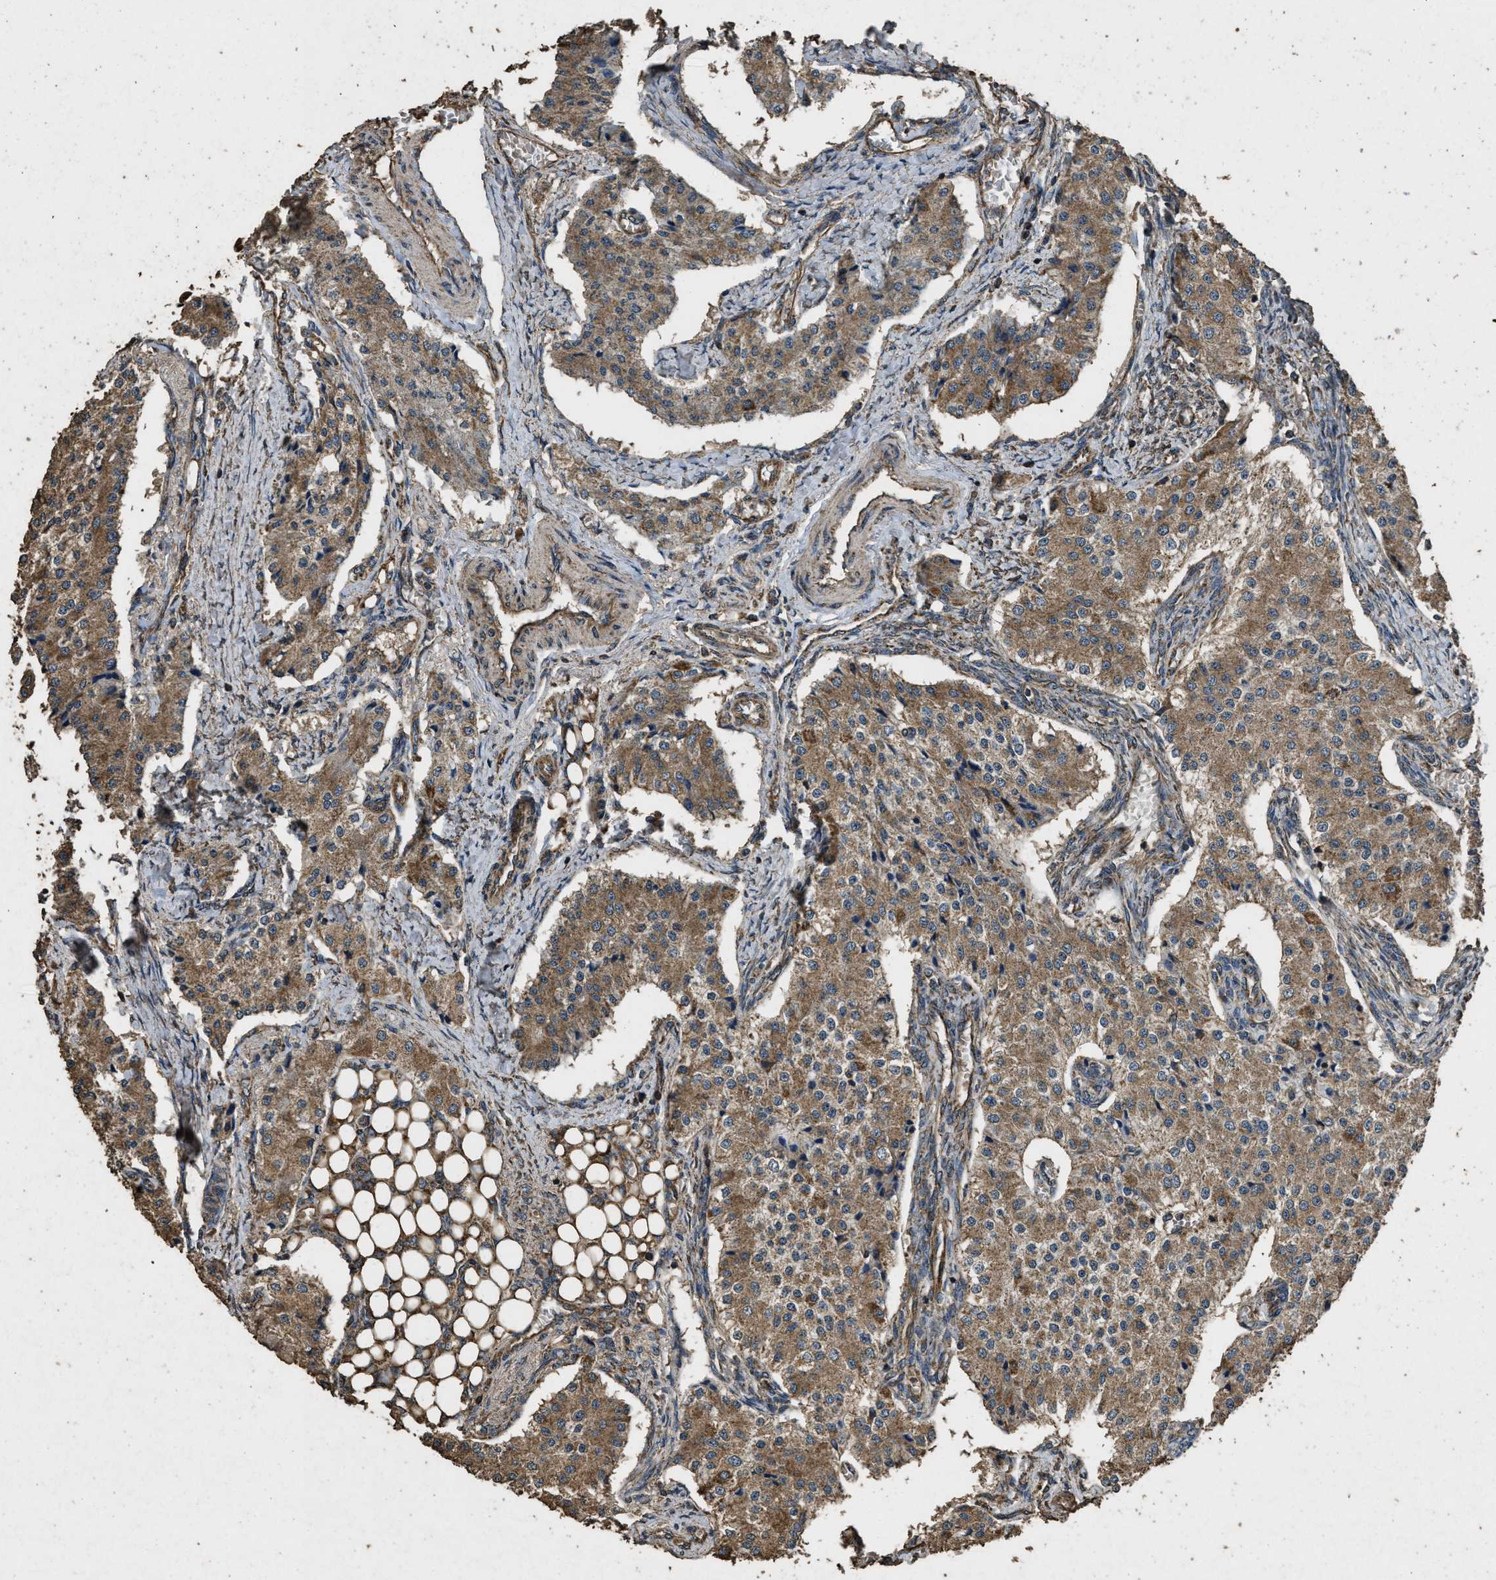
{"staining": {"intensity": "moderate", "quantity": ">75%", "location": "cytoplasmic/membranous"}, "tissue": "carcinoid", "cell_type": "Tumor cells", "image_type": "cancer", "snomed": [{"axis": "morphology", "description": "Carcinoid, malignant, NOS"}, {"axis": "topography", "description": "Colon"}], "caption": "Human carcinoid stained for a protein (brown) reveals moderate cytoplasmic/membranous positive expression in approximately >75% of tumor cells.", "gene": "CYRIA", "patient": {"sex": "female", "age": 52}}